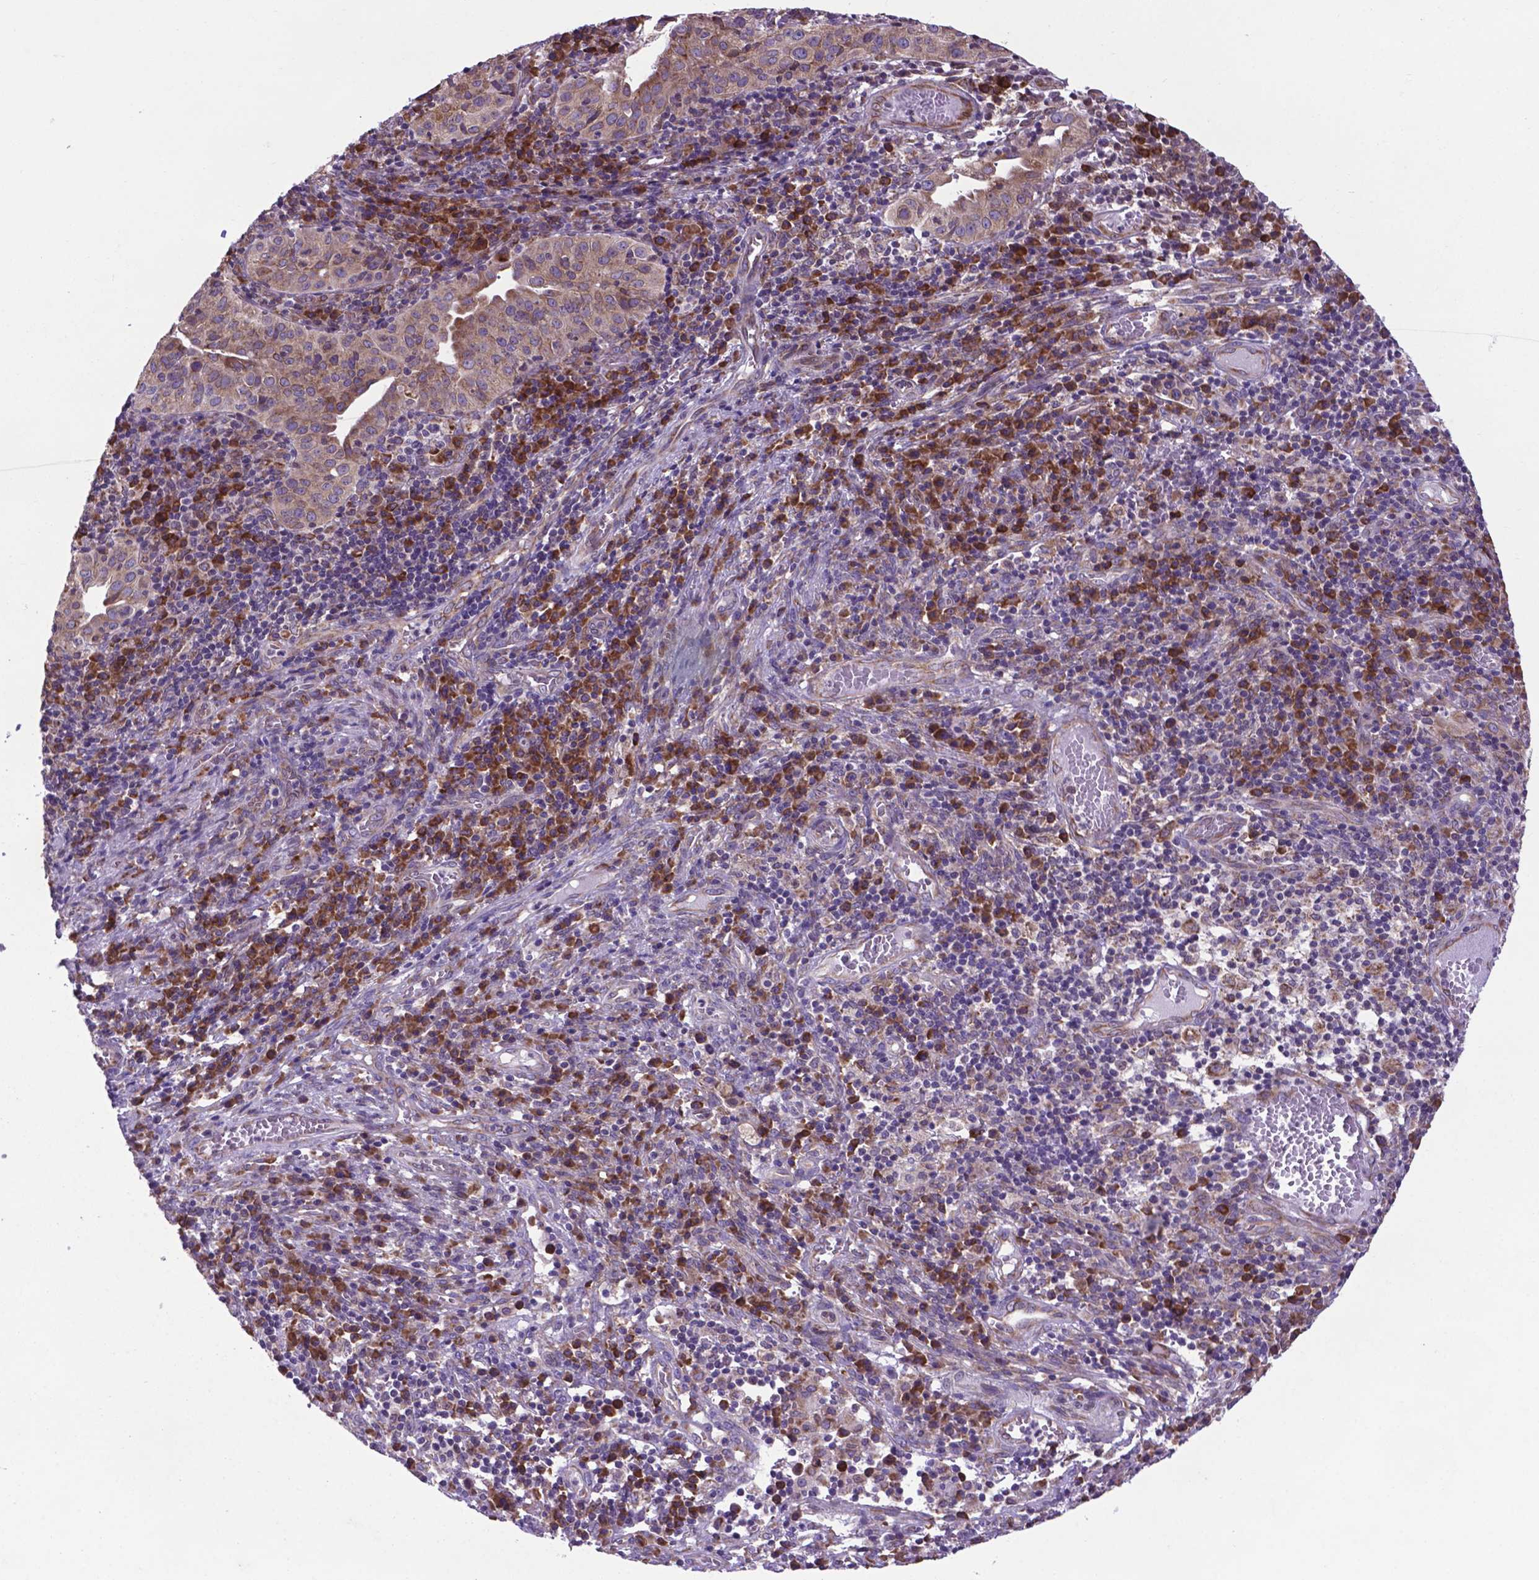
{"staining": {"intensity": "weak", "quantity": ">75%", "location": "cytoplasmic/membranous"}, "tissue": "cervical cancer", "cell_type": "Tumor cells", "image_type": "cancer", "snomed": [{"axis": "morphology", "description": "Squamous cell carcinoma, NOS"}, {"axis": "topography", "description": "Cervix"}], "caption": "Immunohistochemical staining of cervical cancer (squamous cell carcinoma) shows low levels of weak cytoplasmic/membranous positivity in approximately >75% of tumor cells.", "gene": "WDR83OS", "patient": {"sex": "female", "age": 39}}